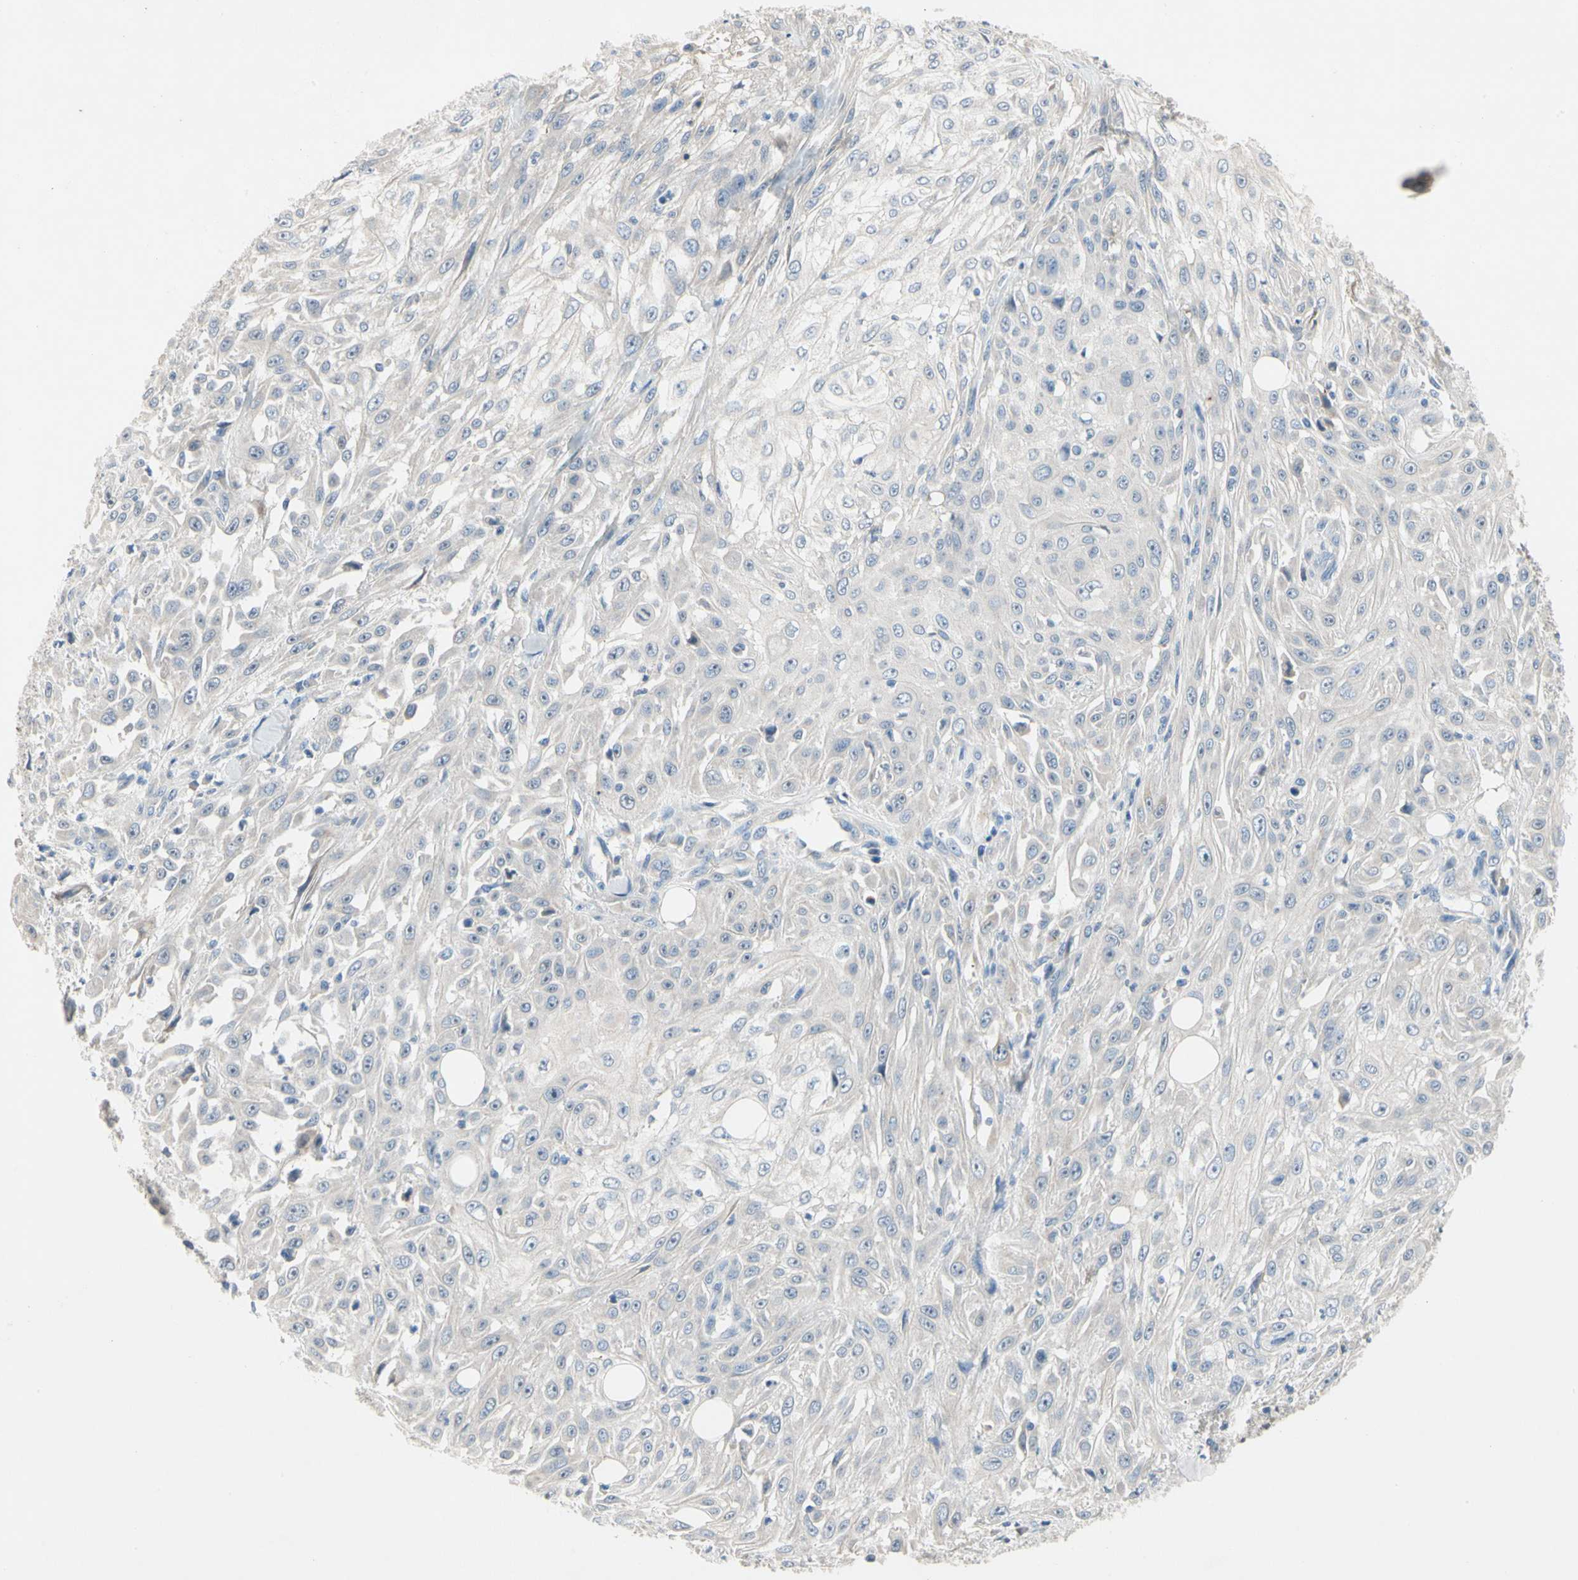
{"staining": {"intensity": "negative", "quantity": "none", "location": "none"}, "tissue": "skin cancer", "cell_type": "Tumor cells", "image_type": "cancer", "snomed": [{"axis": "morphology", "description": "Squamous cell carcinoma, NOS"}, {"axis": "topography", "description": "Skin"}], "caption": "Protein analysis of skin squamous cell carcinoma displays no significant expression in tumor cells.", "gene": "GAS6", "patient": {"sex": "male", "age": 75}}